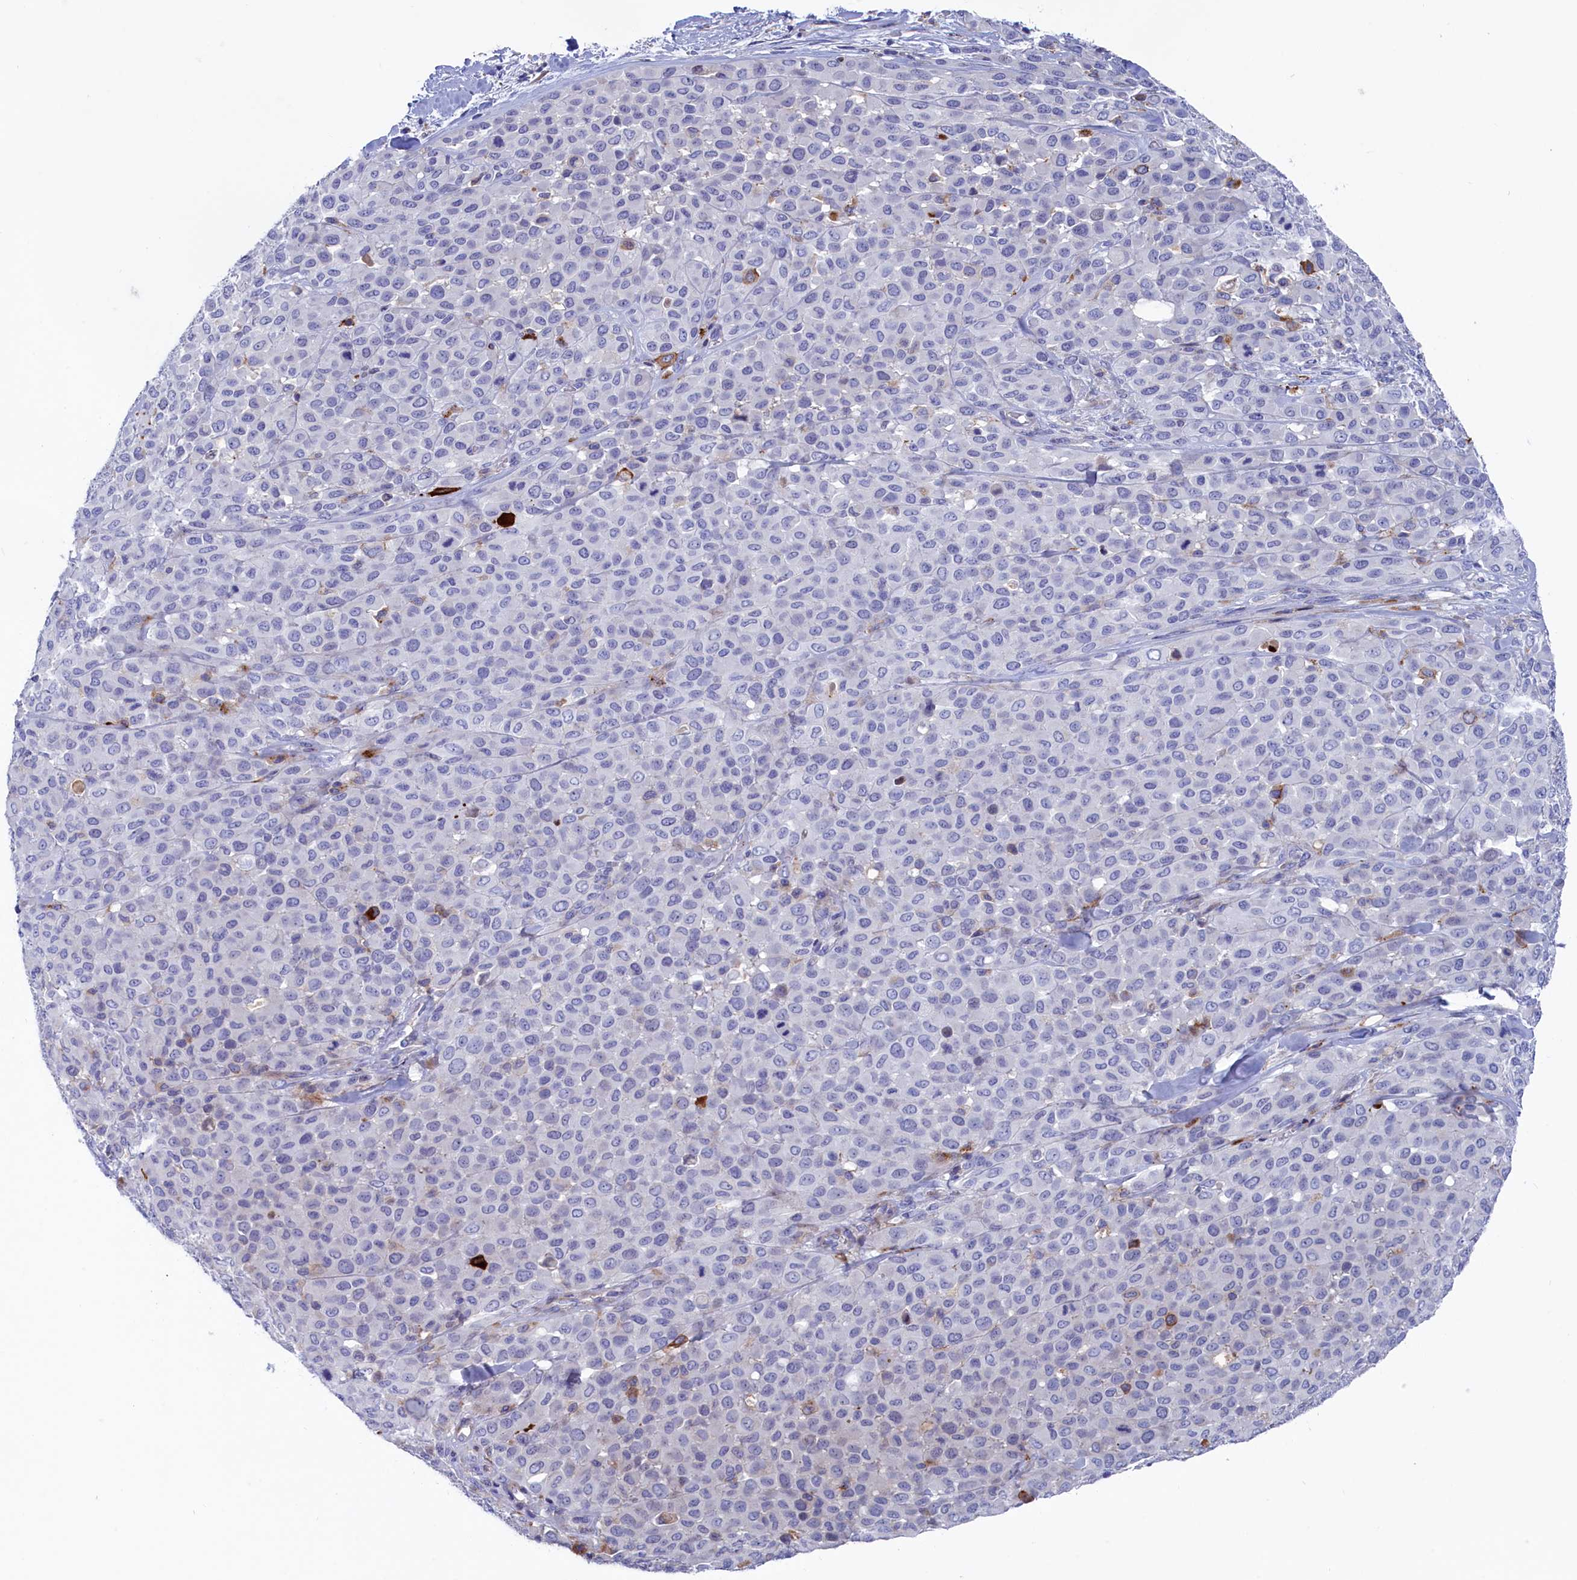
{"staining": {"intensity": "negative", "quantity": "none", "location": "none"}, "tissue": "melanoma", "cell_type": "Tumor cells", "image_type": "cancer", "snomed": [{"axis": "morphology", "description": "Malignant melanoma, Metastatic site"}, {"axis": "topography", "description": "Skin"}], "caption": "Immunohistochemical staining of melanoma exhibits no significant expression in tumor cells.", "gene": "NUDT7", "patient": {"sex": "female", "age": 81}}